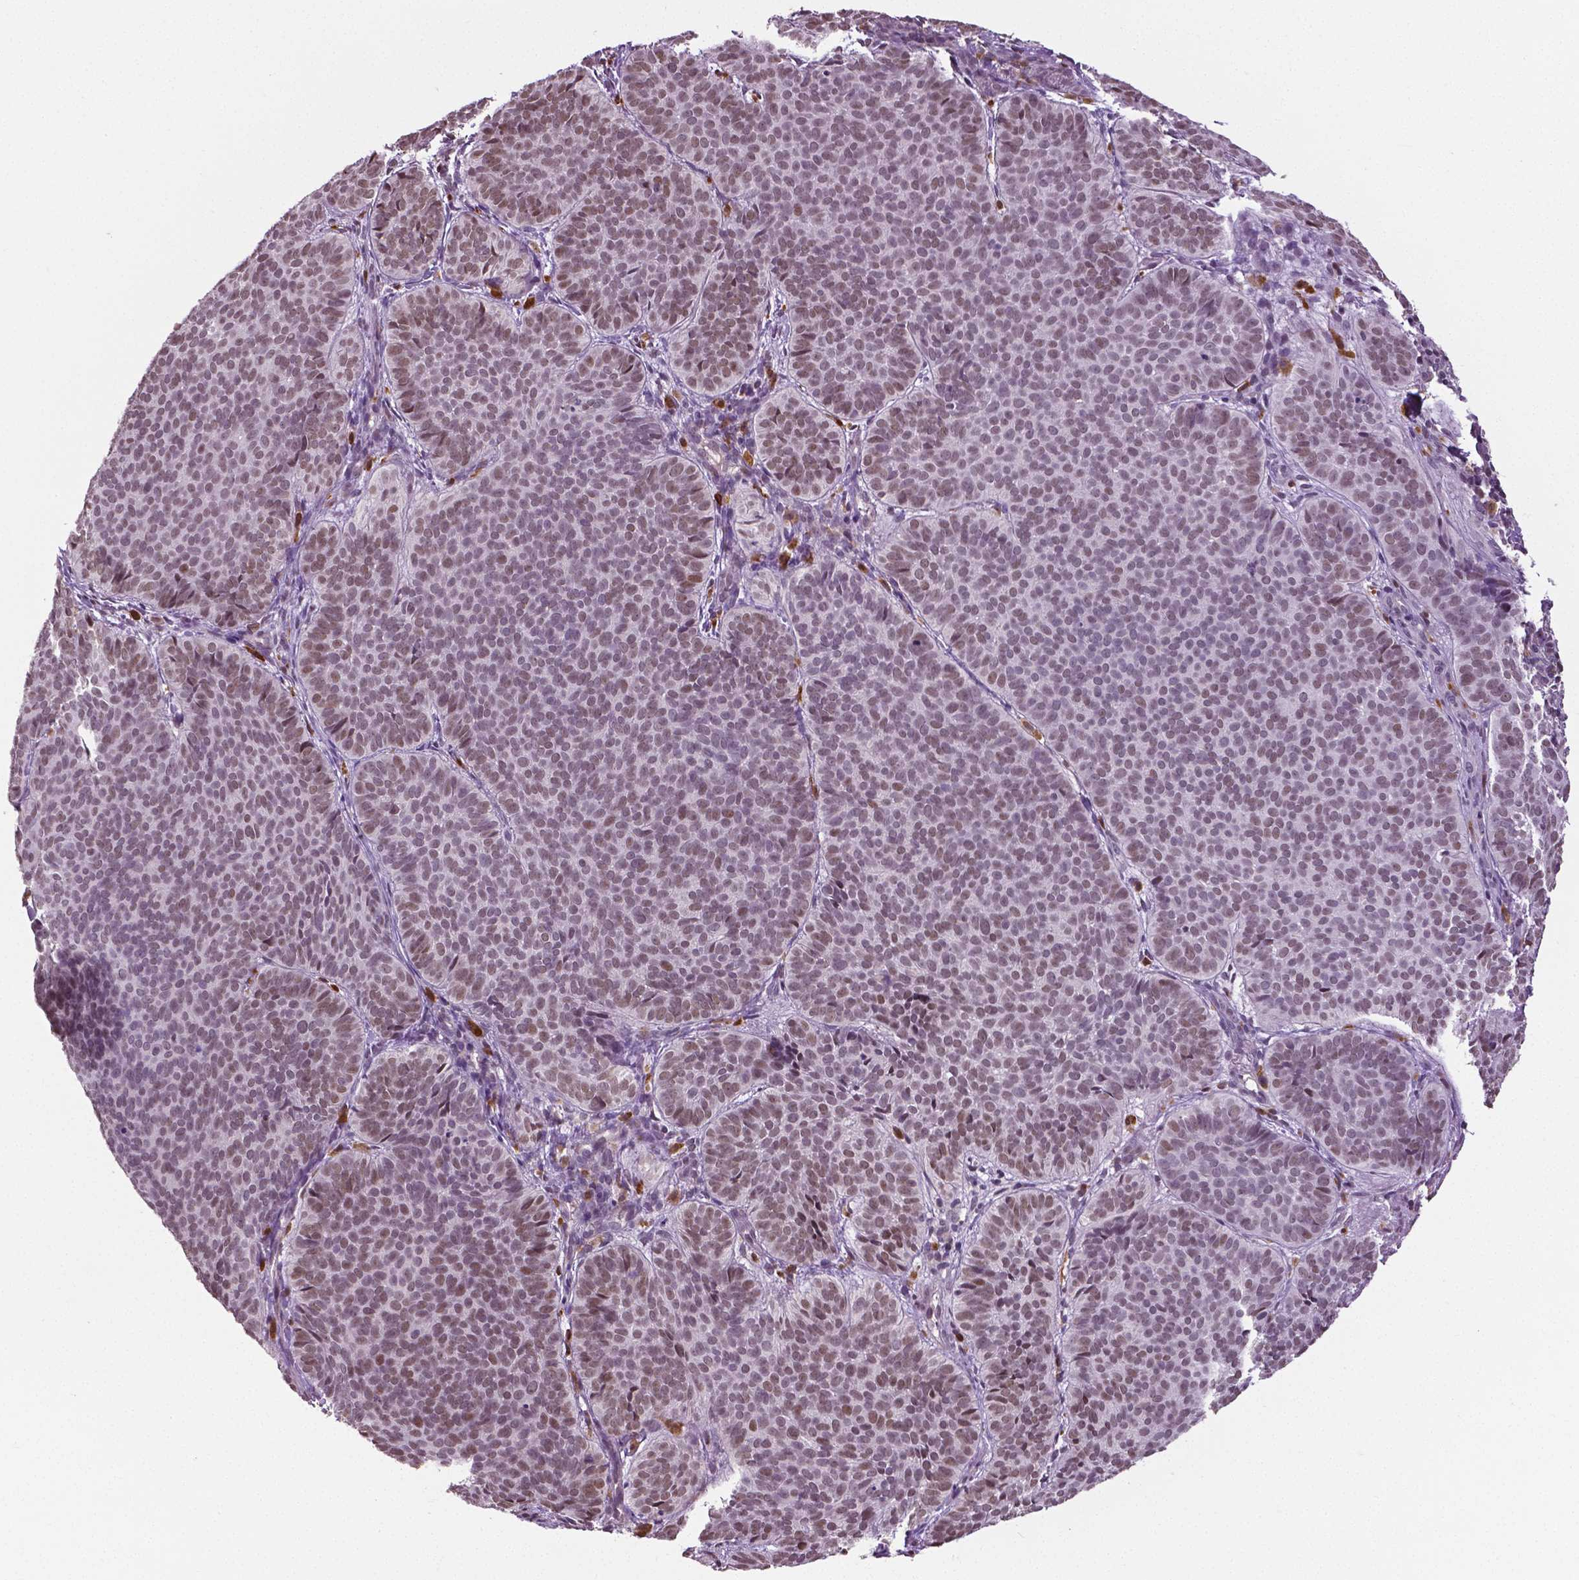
{"staining": {"intensity": "moderate", "quantity": ">75%", "location": "nuclear"}, "tissue": "skin cancer", "cell_type": "Tumor cells", "image_type": "cancer", "snomed": [{"axis": "morphology", "description": "Basal cell carcinoma"}, {"axis": "topography", "description": "Skin"}], "caption": "Human basal cell carcinoma (skin) stained for a protein (brown) shows moderate nuclear positive positivity in about >75% of tumor cells.", "gene": "DLX5", "patient": {"sex": "male", "age": 57}}